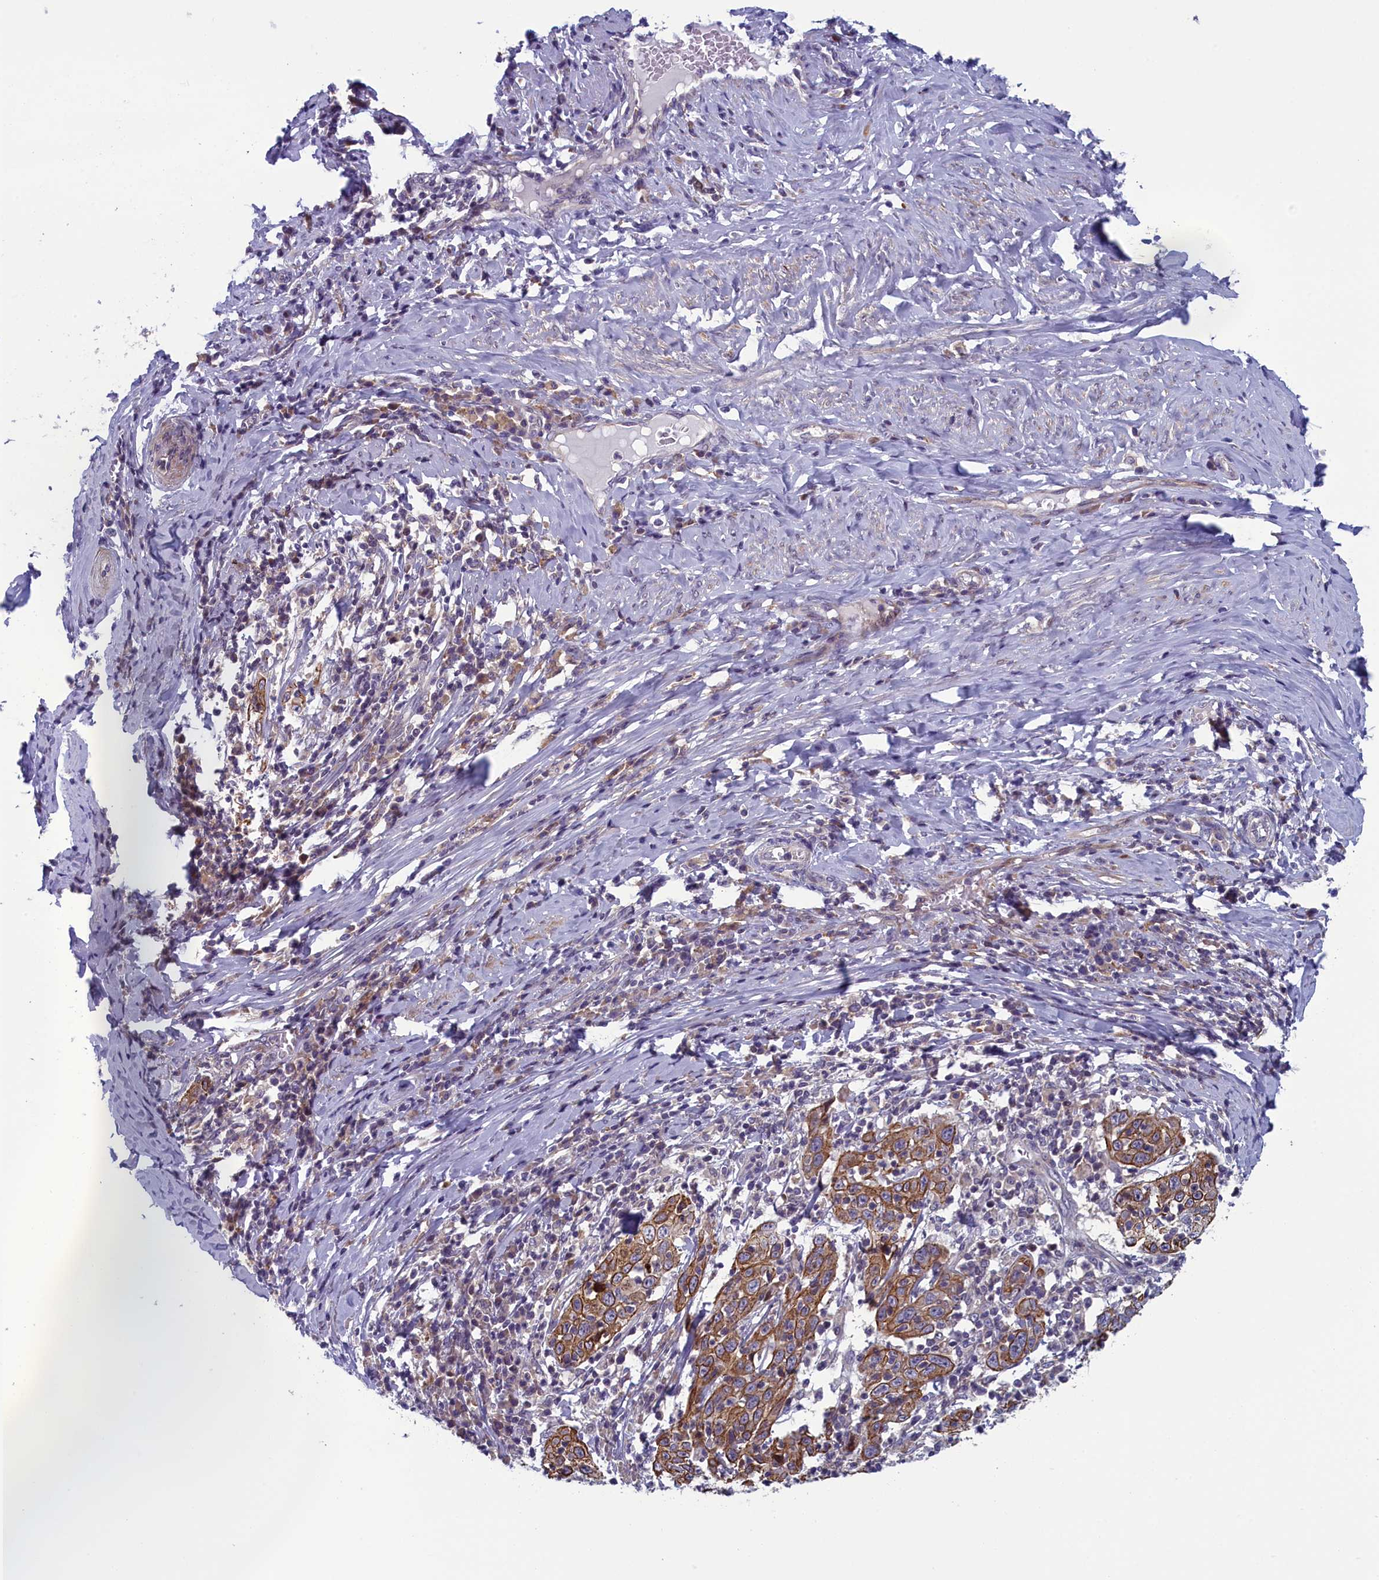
{"staining": {"intensity": "moderate", "quantity": ">75%", "location": "cytoplasmic/membranous"}, "tissue": "cervical cancer", "cell_type": "Tumor cells", "image_type": "cancer", "snomed": [{"axis": "morphology", "description": "Squamous cell carcinoma, NOS"}, {"axis": "topography", "description": "Cervix"}], "caption": "Squamous cell carcinoma (cervical) tissue reveals moderate cytoplasmic/membranous expression in approximately >75% of tumor cells", "gene": "ANKRD39", "patient": {"sex": "female", "age": 46}}